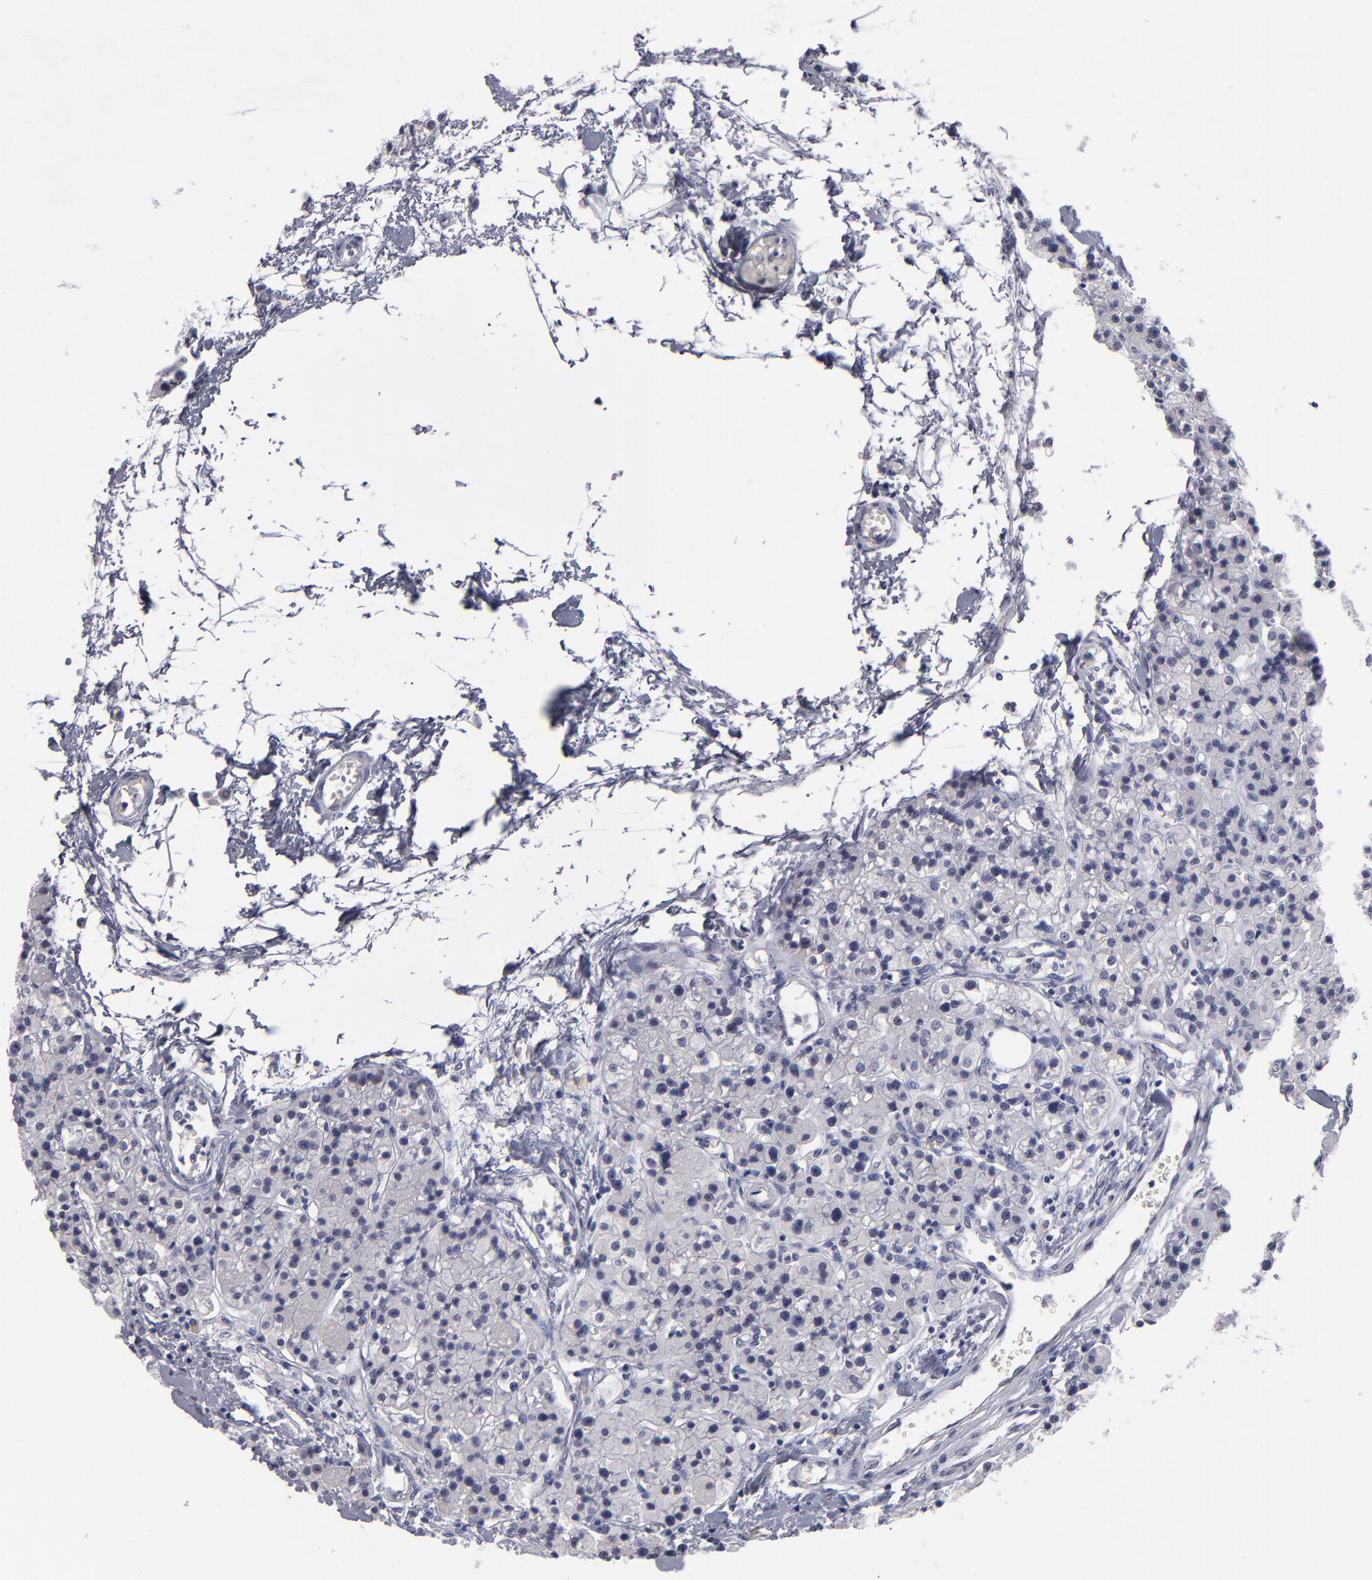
{"staining": {"intensity": "negative", "quantity": "none", "location": "none"}, "tissue": "parathyroid gland", "cell_type": "Glandular cells", "image_type": "normal", "snomed": [{"axis": "morphology", "description": "Normal tissue, NOS"}, {"axis": "topography", "description": "Parathyroid gland"}], "caption": "Parathyroid gland stained for a protein using IHC shows no expression glandular cells.", "gene": "TEX11", "patient": {"sex": "female", "age": 58}}